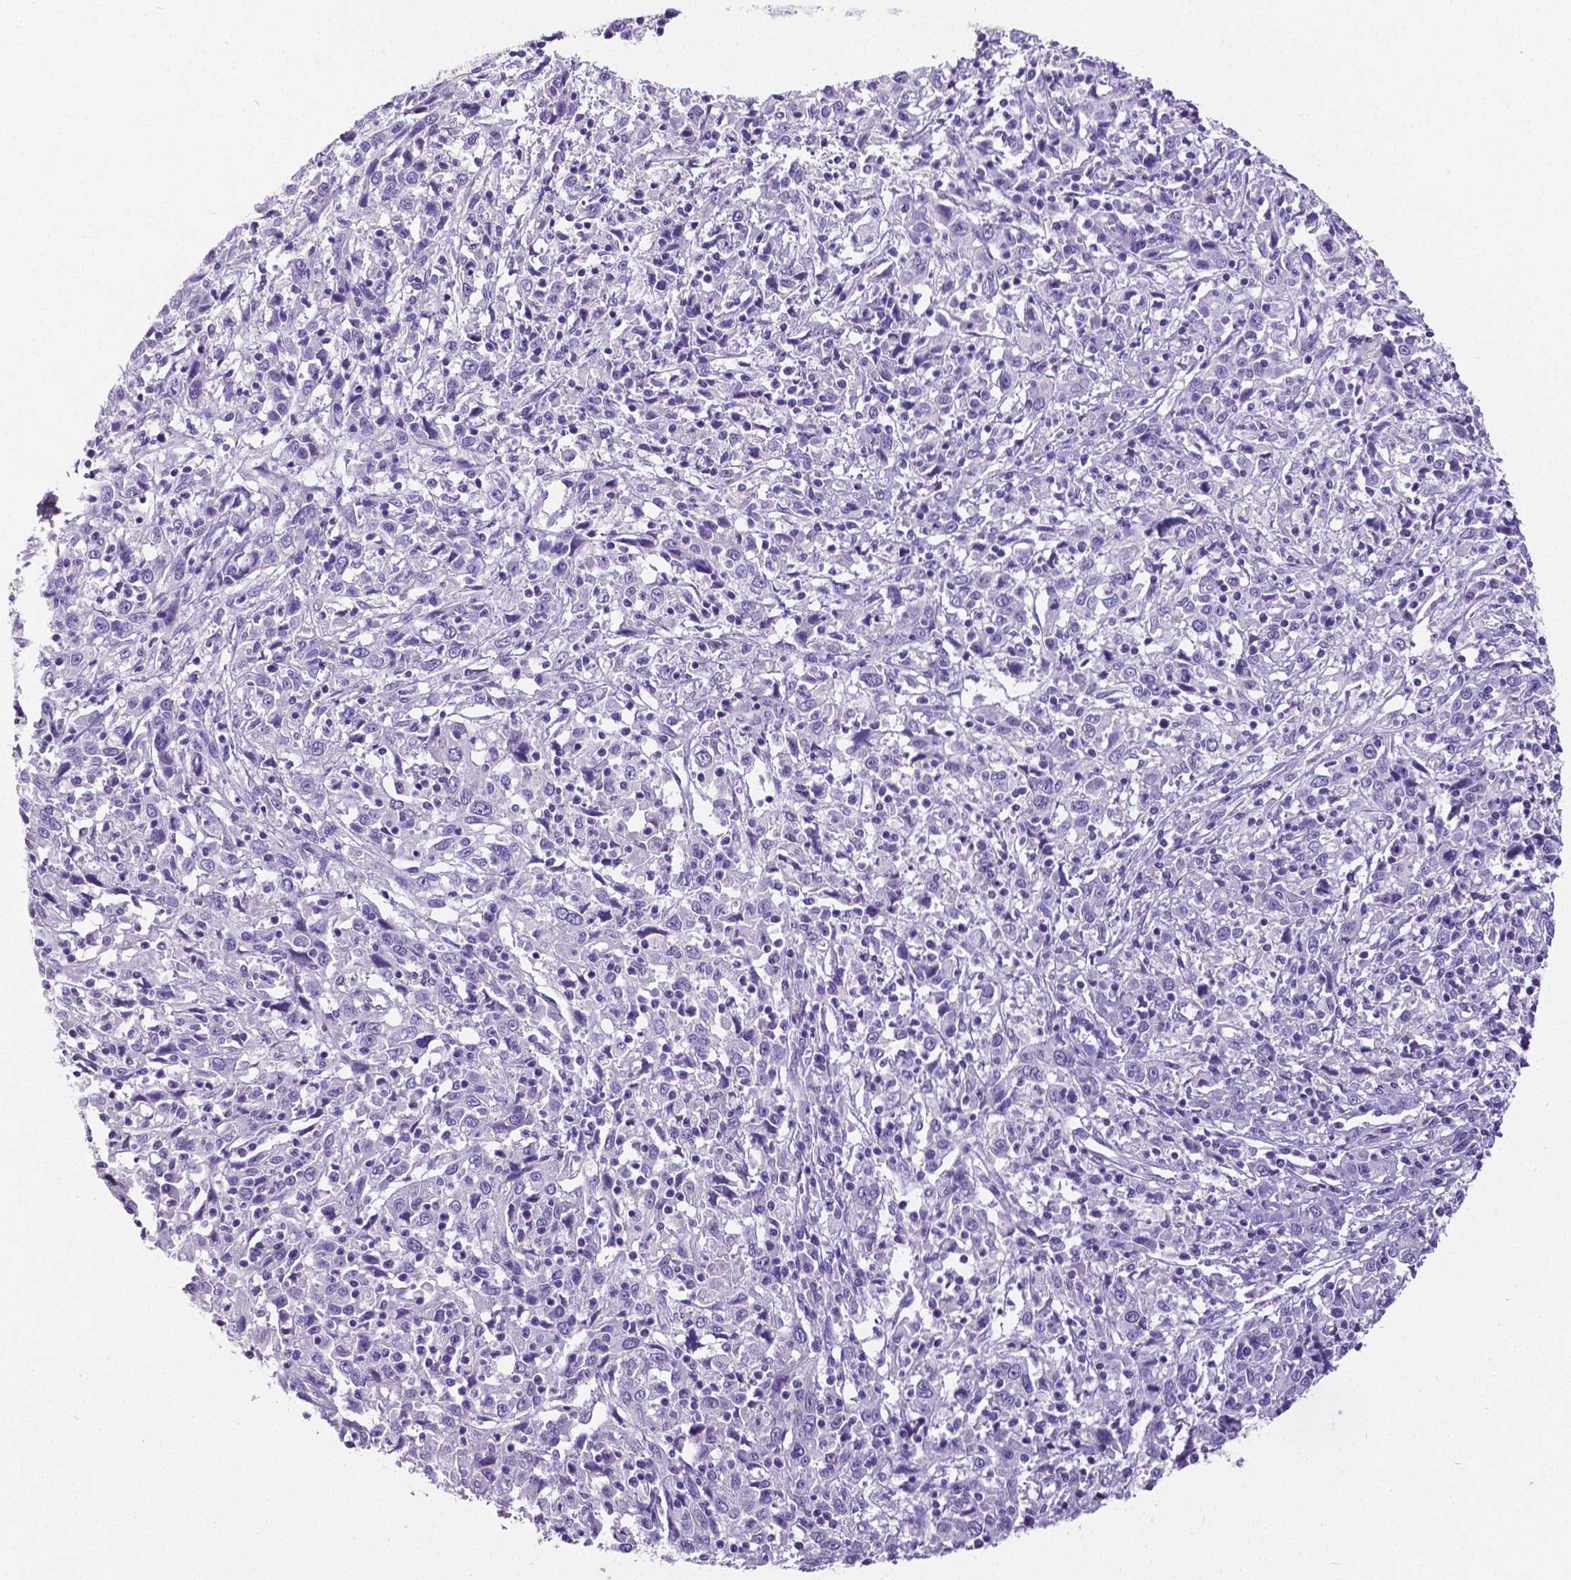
{"staining": {"intensity": "negative", "quantity": "none", "location": "none"}, "tissue": "cervical cancer", "cell_type": "Tumor cells", "image_type": "cancer", "snomed": [{"axis": "morphology", "description": "Squamous cell carcinoma, NOS"}, {"axis": "topography", "description": "Cervix"}], "caption": "A photomicrograph of human cervical squamous cell carcinoma is negative for staining in tumor cells.", "gene": "SATB2", "patient": {"sex": "female", "age": 46}}